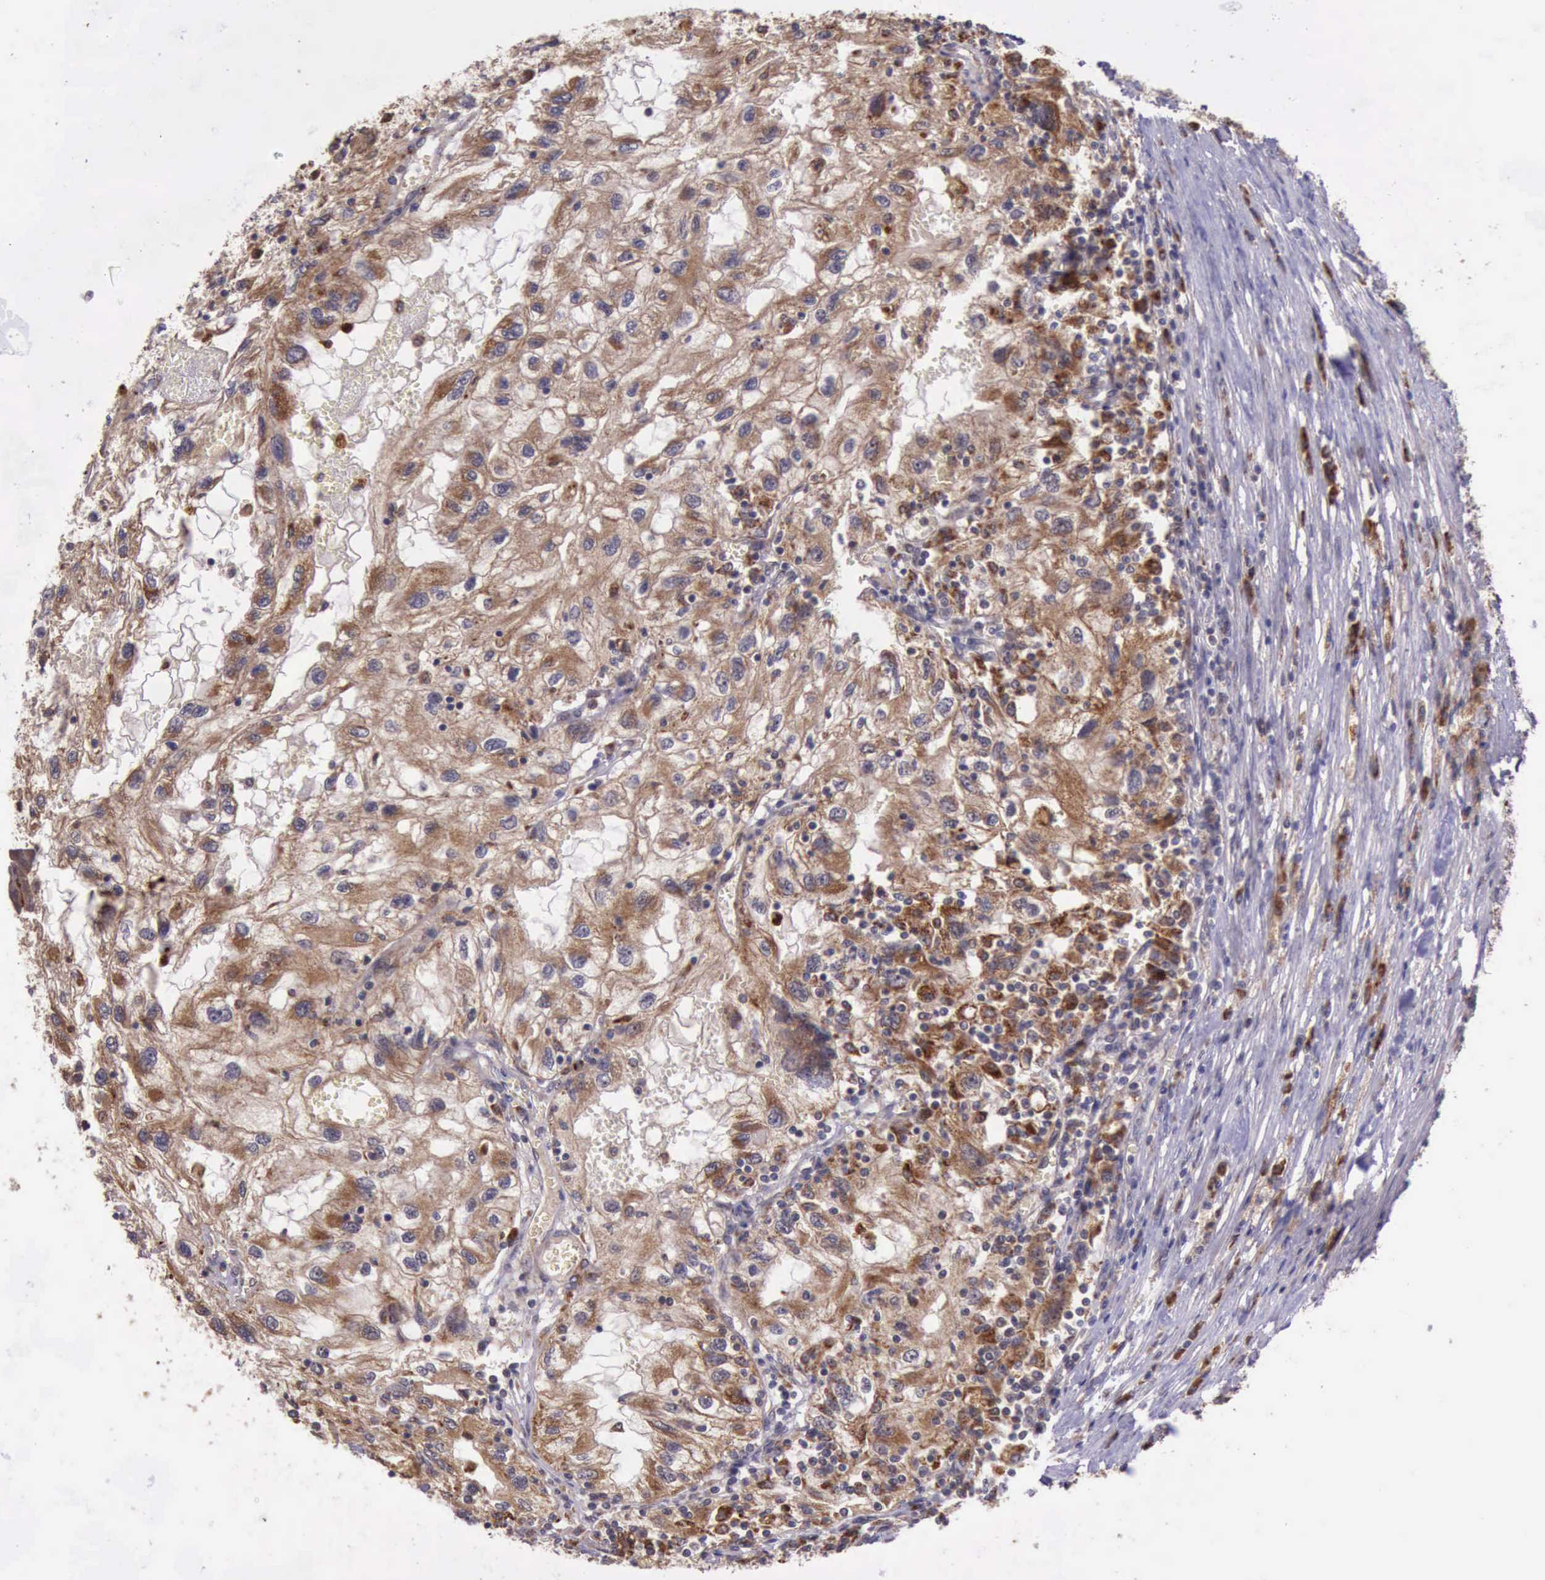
{"staining": {"intensity": "moderate", "quantity": "25%-75%", "location": "cytoplasmic/membranous"}, "tissue": "renal cancer", "cell_type": "Tumor cells", "image_type": "cancer", "snomed": [{"axis": "morphology", "description": "Normal tissue, NOS"}, {"axis": "morphology", "description": "Adenocarcinoma, NOS"}, {"axis": "topography", "description": "Kidney"}], "caption": "This is an image of immunohistochemistry (IHC) staining of adenocarcinoma (renal), which shows moderate positivity in the cytoplasmic/membranous of tumor cells.", "gene": "ARMCX3", "patient": {"sex": "male", "age": 71}}